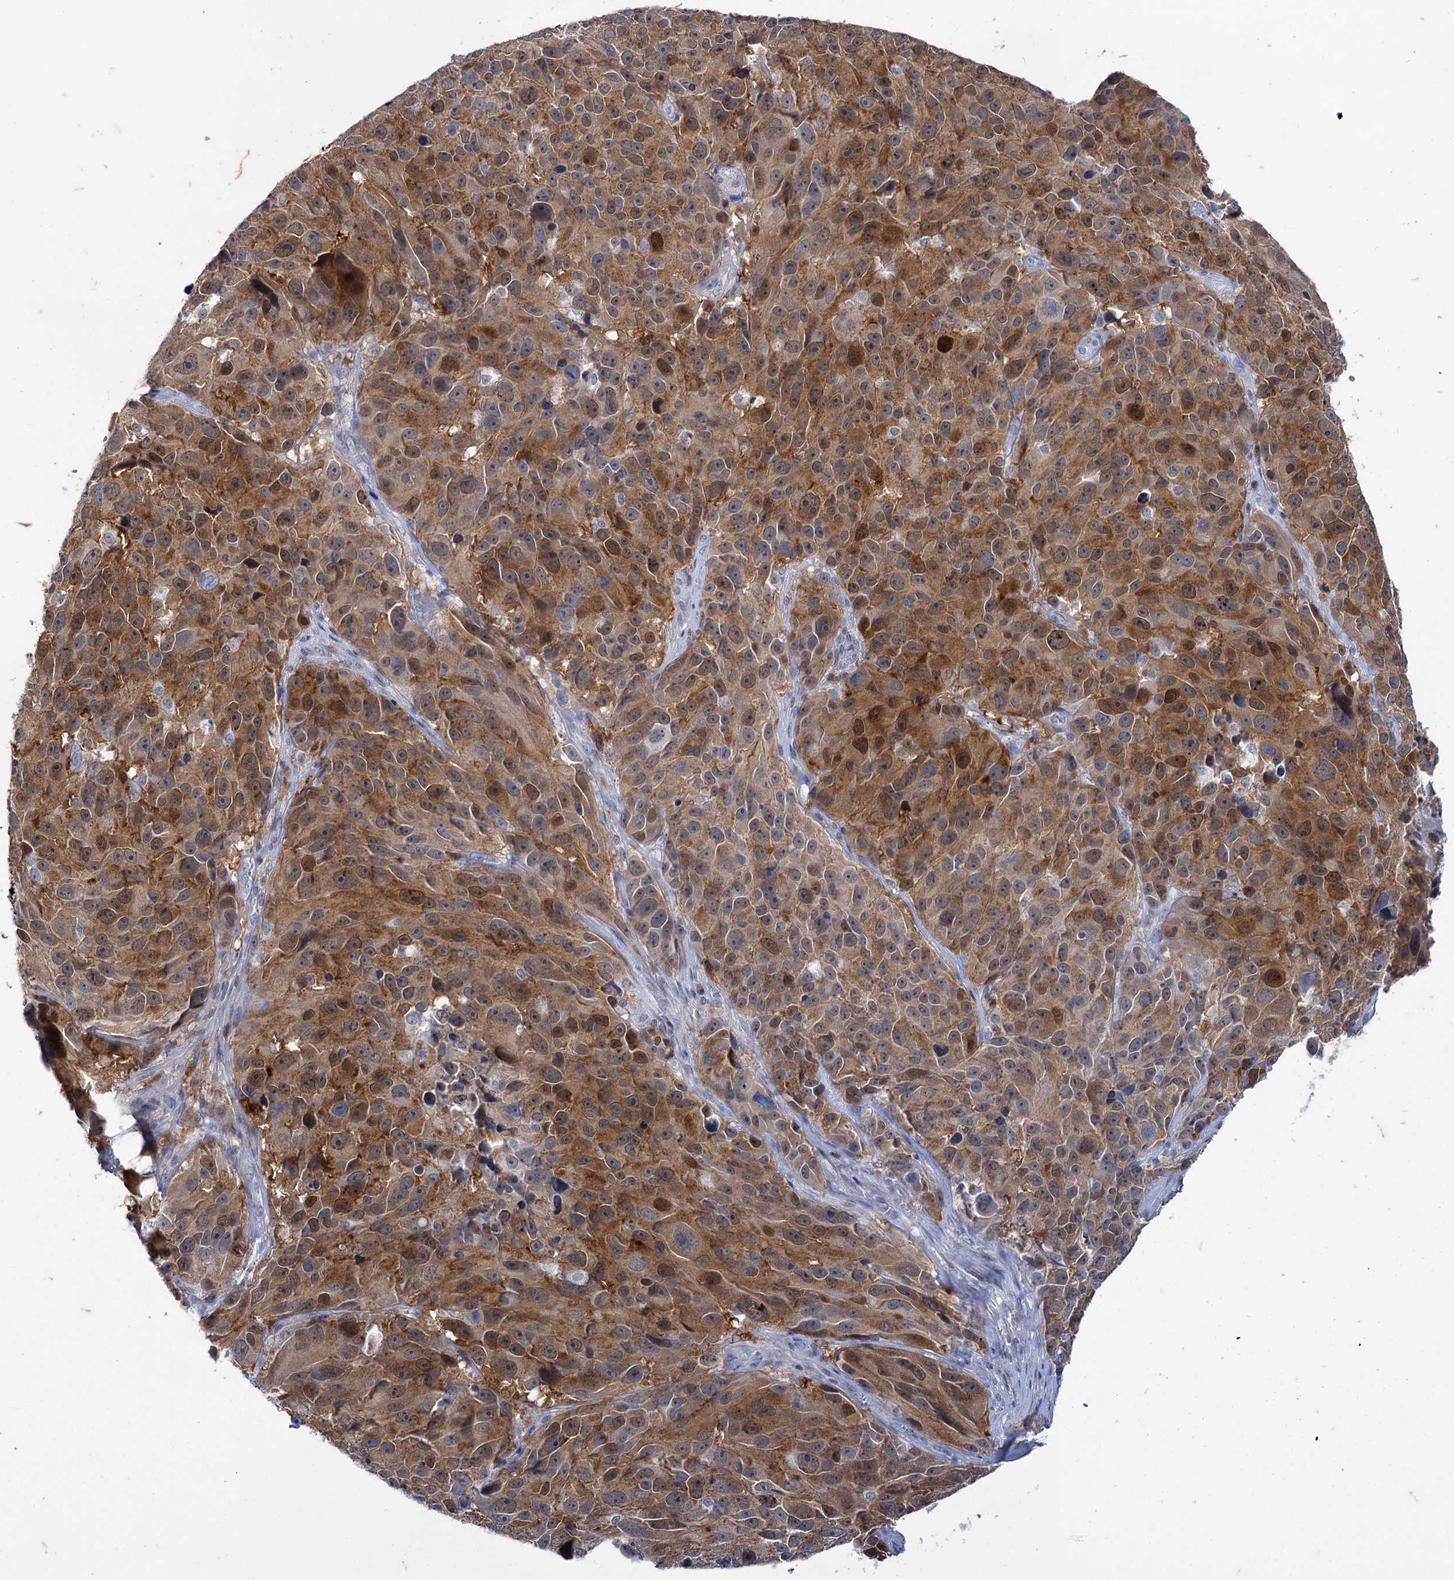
{"staining": {"intensity": "moderate", "quantity": ">75%", "location": "cytoplasmic/membranous,nuclear"}, "tissue": "melanoma", "cell_type": "Tumor cells", "image_type": "cancer", "snomed": [{"axis": "morphology", "description": "Malignant melanoma, NOS"}, {"axis": "topography", "description": "Skin"}], "caption": "Tumor cells reveal moderate cytoplasmic/membranous and nuclear staining in about >75% of cells in malignant melanoma.", "gene": "MID1IP1", "patient": {"sex": "male", "age": 84}}